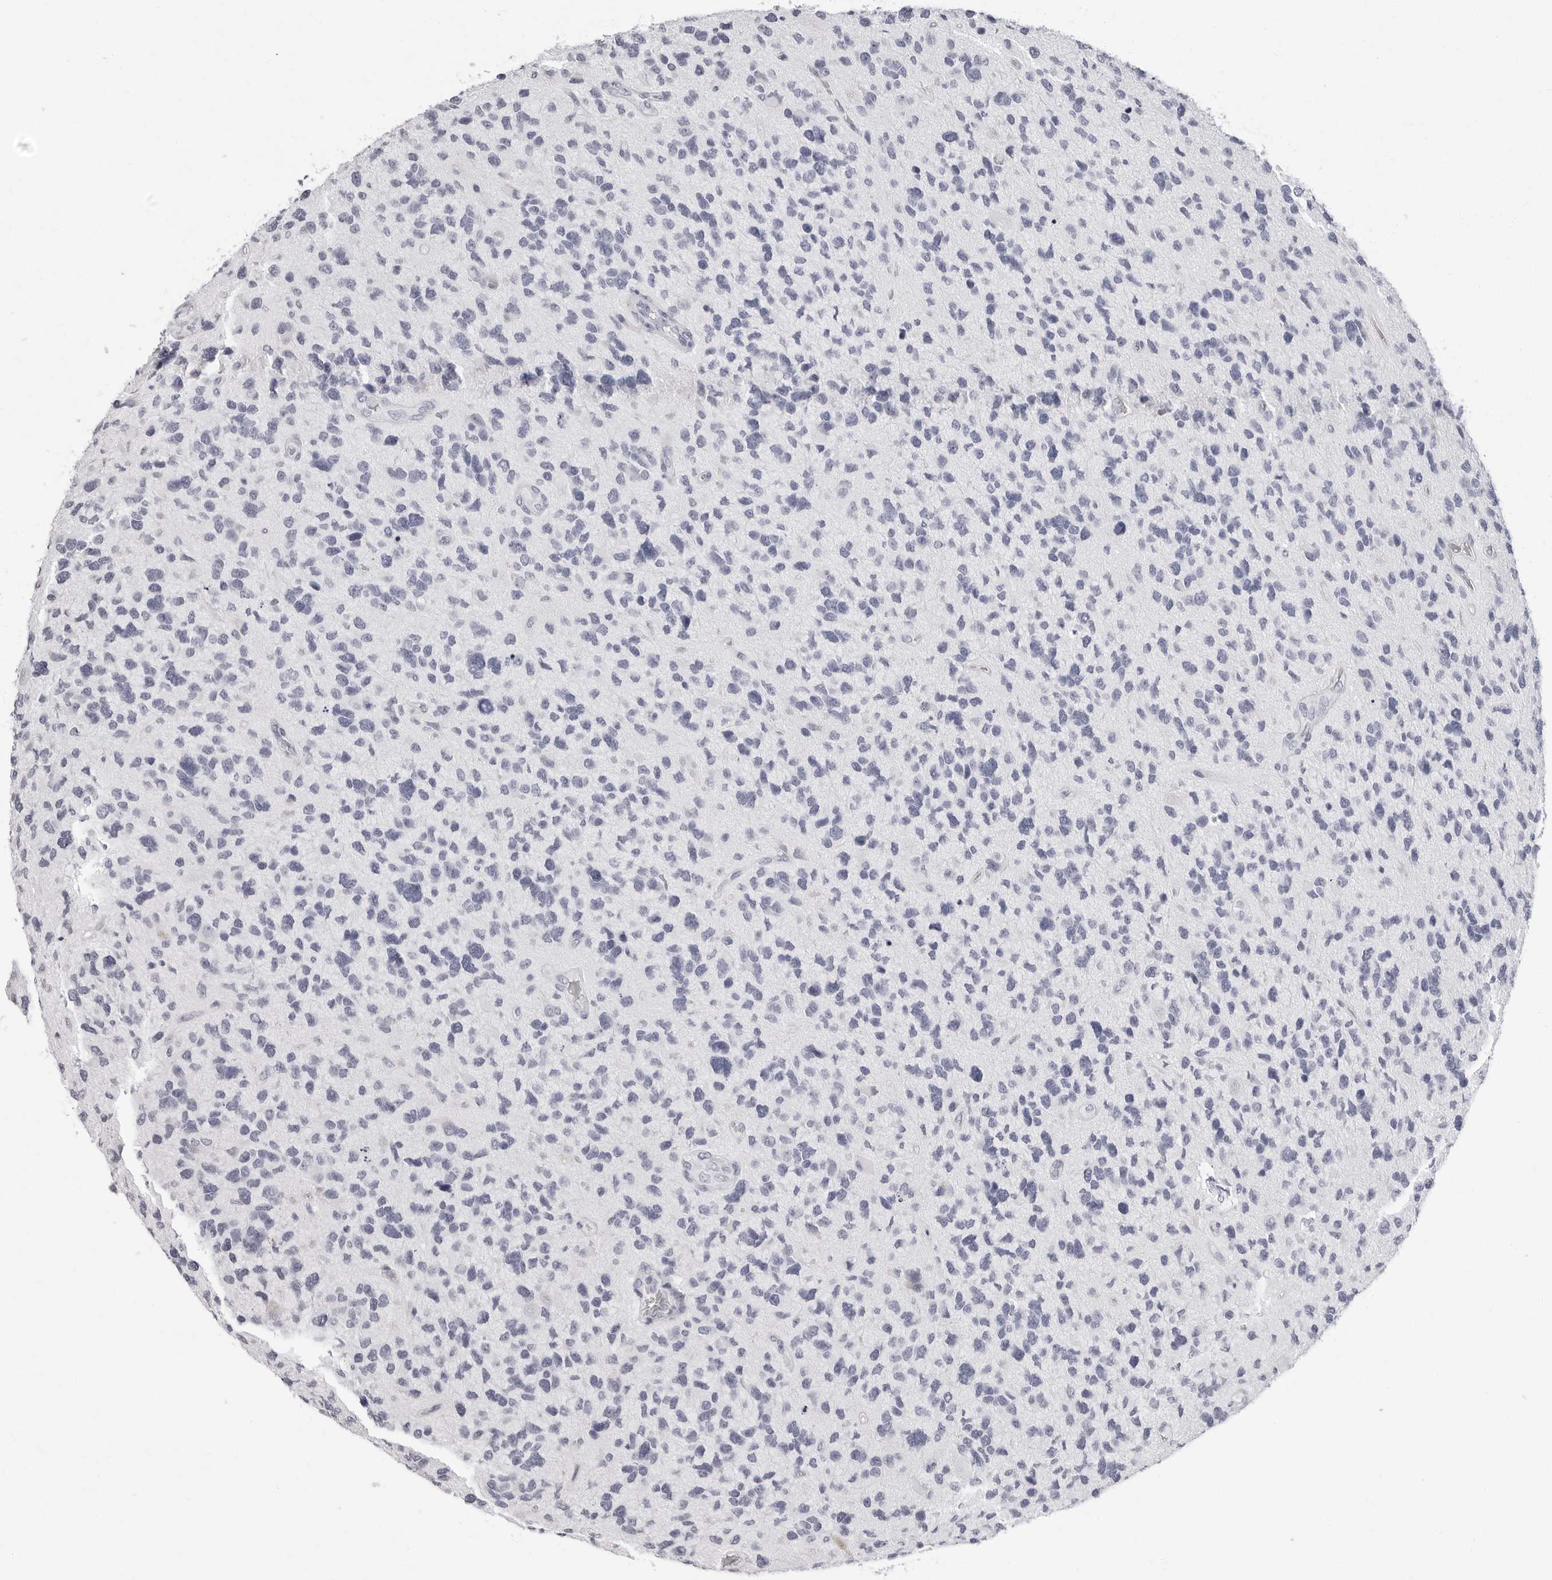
{"staining": {"intensity": "negative", "quantity": "none", "location": "none"}, "tissue": "glioma", "cell_type": "Tumor cells", "image_type": "cancer", "snomed": [{"axis": "morphology", "description": "Glioma, malignant, High grade"}, {"axis": "topography", "description": "Brain"}], "caption": "Human glioma stained for a protein using immunohistochemistry shows no staining in tumor cells.", "gene": "ERICH3", "patient": {"sex": "female", "age": 58}}